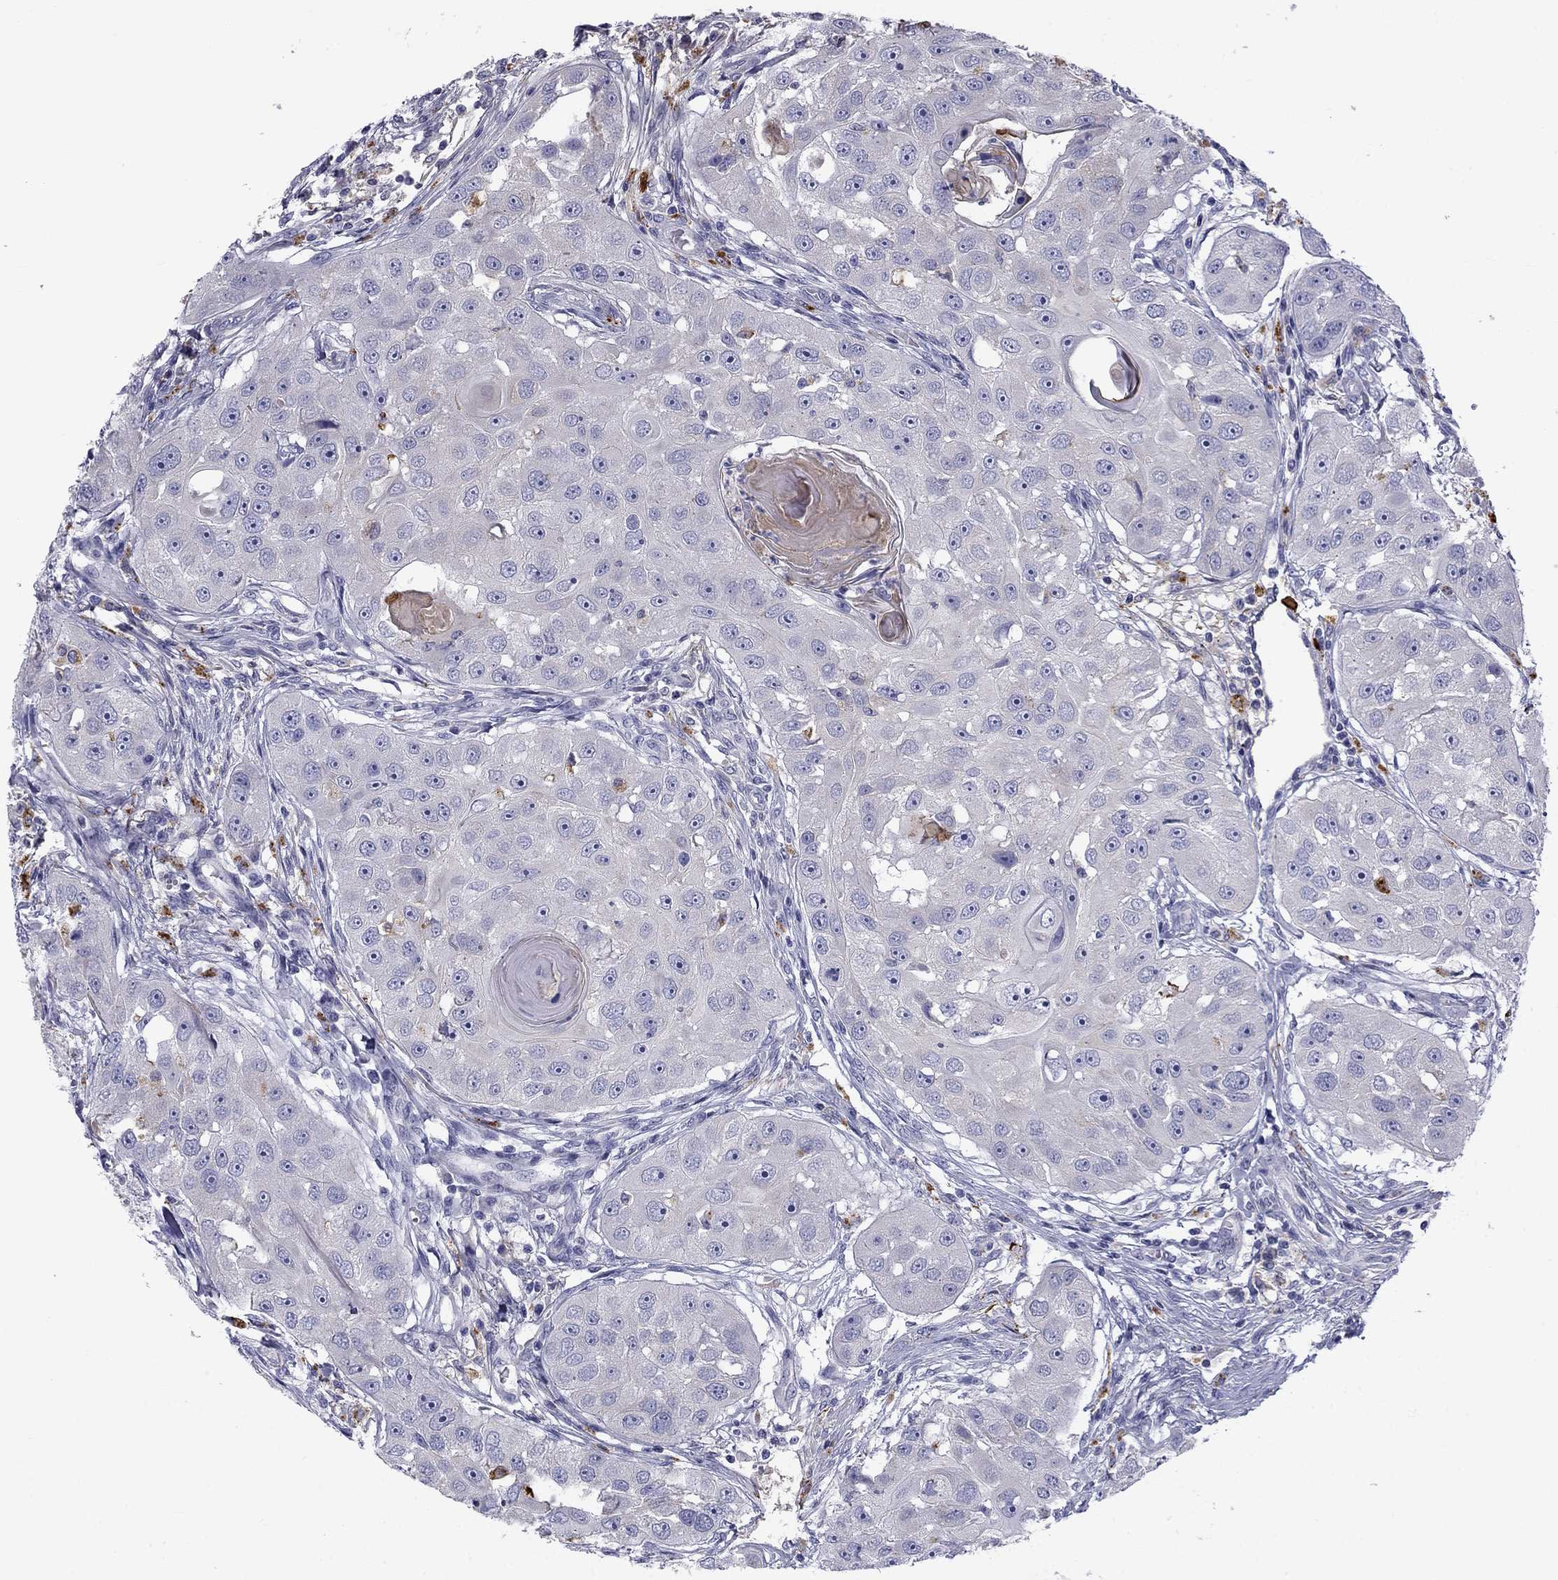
{"staining": {"intensity": "negative", "quantity": "none", "location": "none"}, "tissue": "head and neck cancer", "cell_type": "Tumor cells", "image_type": "cancer", "snomed": [{"axis": "morphology", "description": "Squamous cell carcinoma, NOS"}, {"axis": "topography", "description": "Head-Neck"}], "caption": "This is an immunohistochemistry (IHC) histopathology image of human head and neck cancer (squamous cell carcinoma). There is no staining in tumor cells.", "gene": "CLPSL2", "patient": {"sex": "male", "age": 51}}